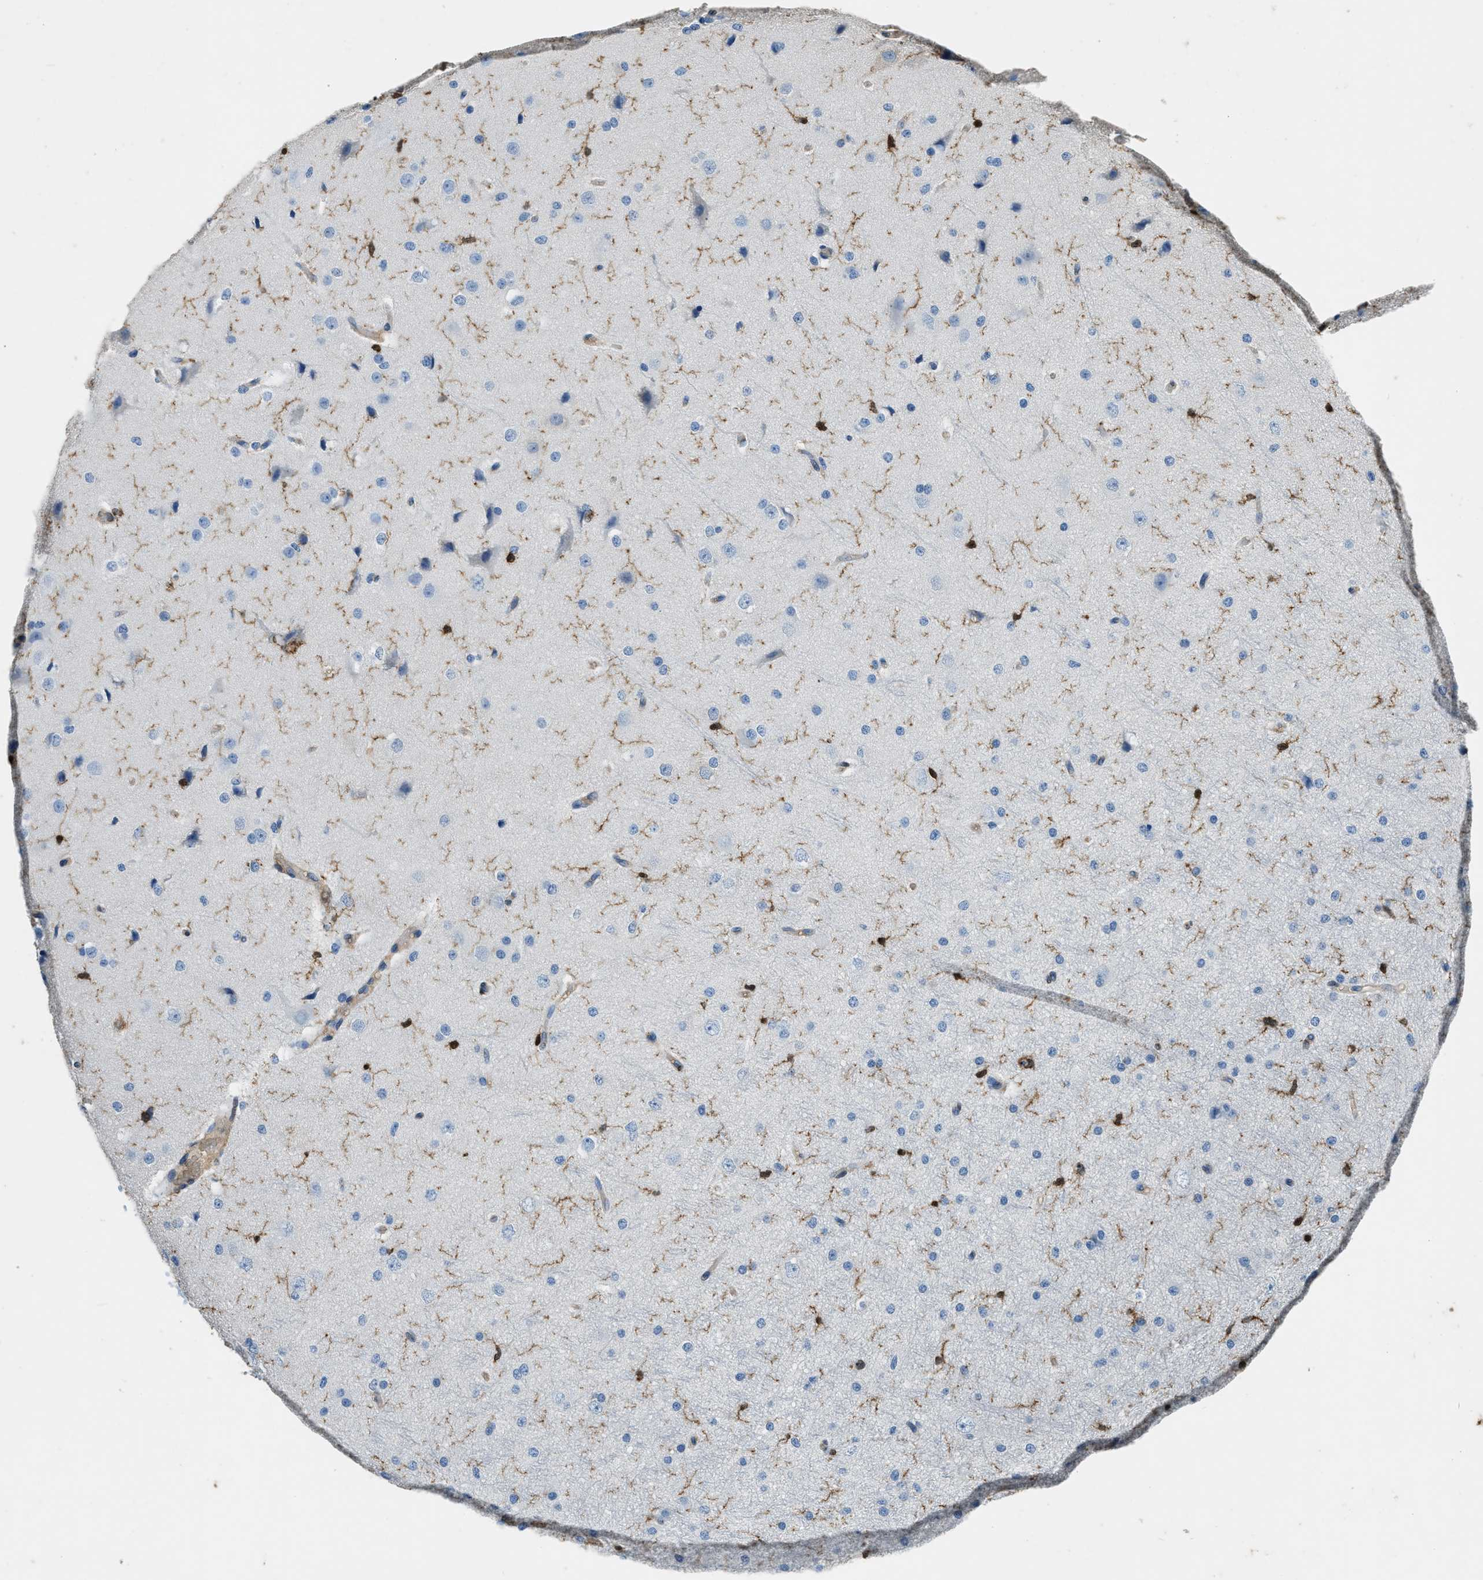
{"staining": {"intensity": "weak", "quantity": ">75%", "location": "cytoplasmic/membranous"}, "tissue": "cerebral cortex", "cell_type": "Endothelial cells", "image_type": "normal", "snomed": [{"axis": "morphology", "description": "Normal tissue, NOS"}, {"axis": "morphology", "description": "Developmental malformation"}, {"axis": "topography", "description": "Cerebral cortex"}], "caption": "A micrograph of cerebral cortex stained for a protein shows weak cytoplasmic/membranous brown staining in endothelial cells. The protein is stained brown, and the nuclei are stained in blue (DAB IHC with brightfield microscopy, high magnification).", "gene": "ARHGDIB", "patient": {"sex": "female", "age": 30}}